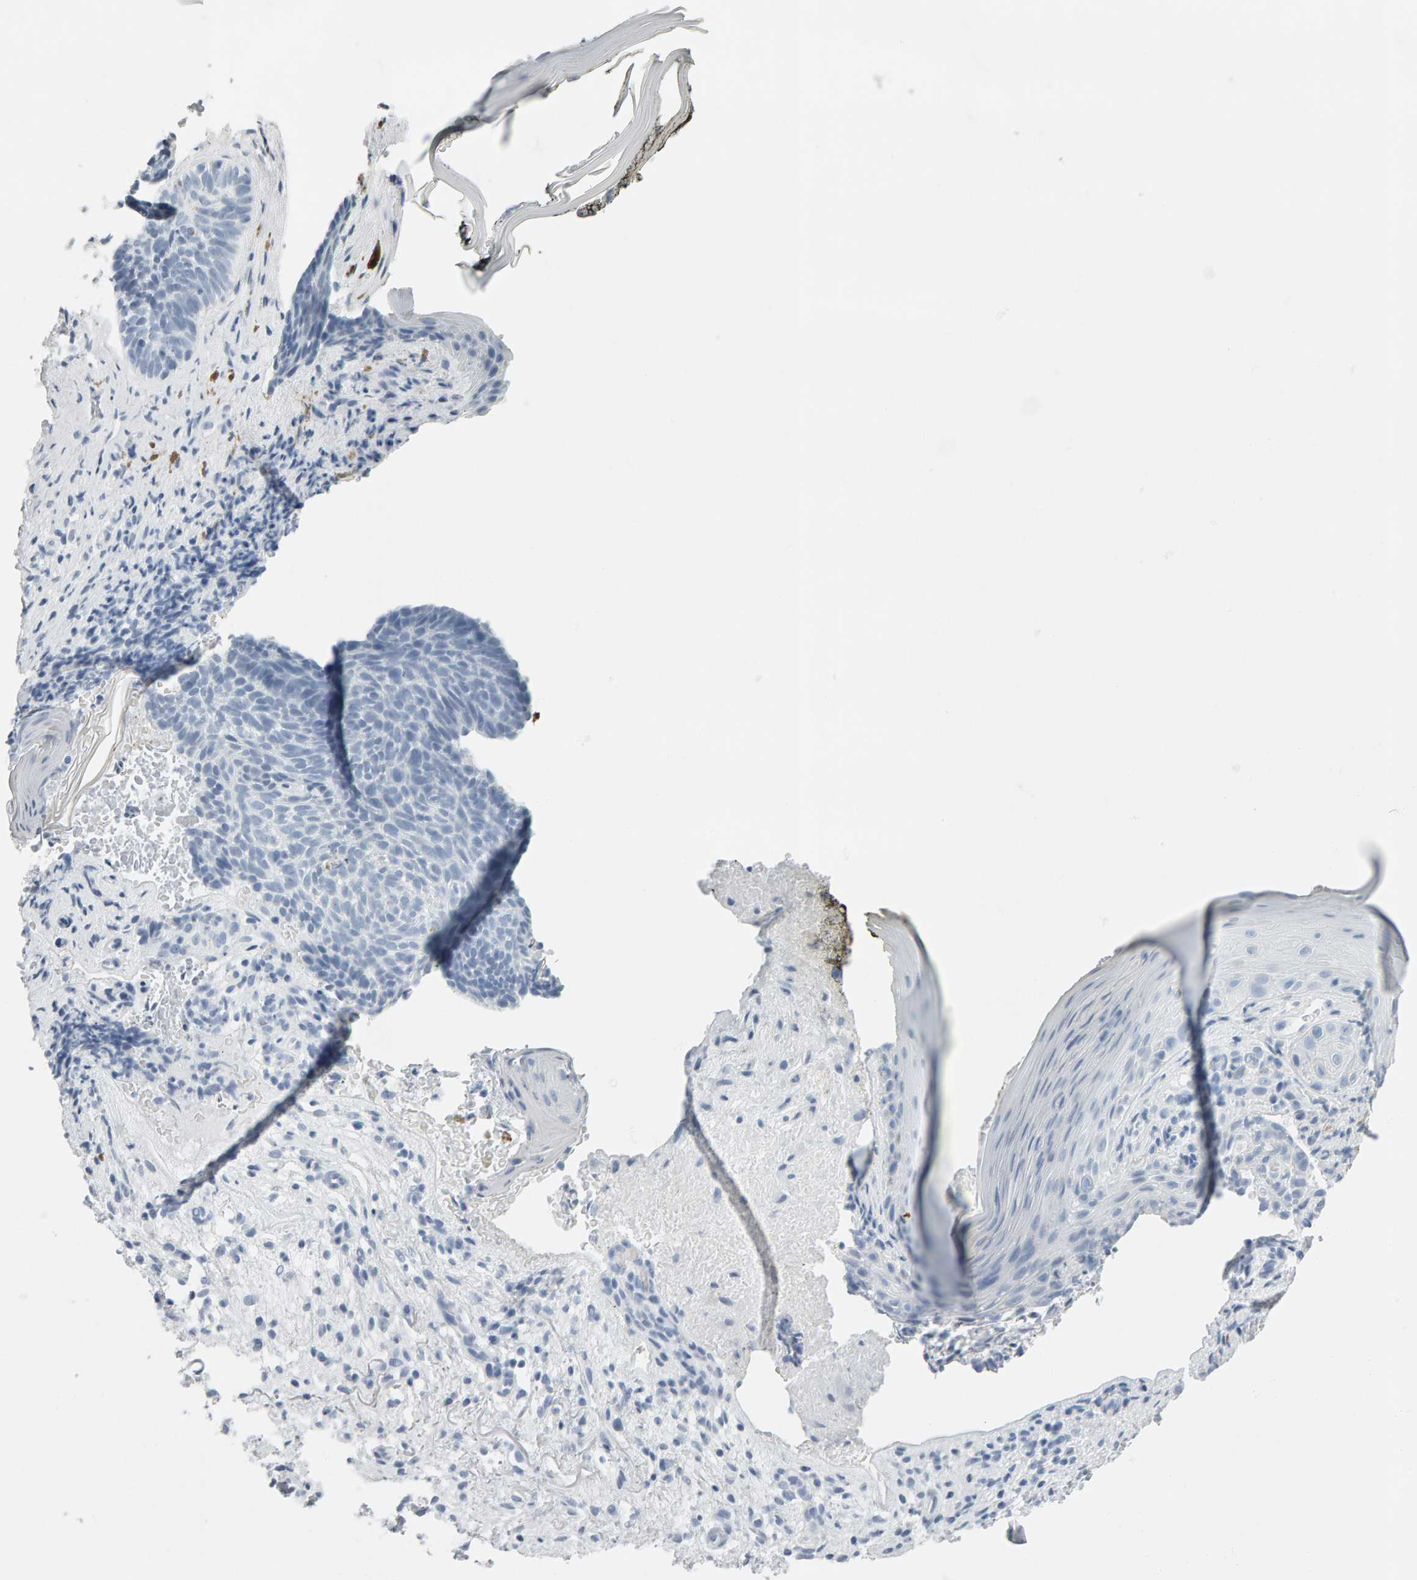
{"staining": {"intensity": "negative", "quantity": "none", "location": "none"}, "tissue": "skin cancer", "cell_type": "Tumor cells", "image_type": "cancer", "snomed": [{"axis": "morphology", "description": "Basal cell carcinoma"}, {"axis": "topography", "description": "Skin"}], "caption": "Tumor cells show no significant staining in basal cell carcinoma (skin).", "gene": "SPACA3", "patient": {"sex": "male", "age": 61}}